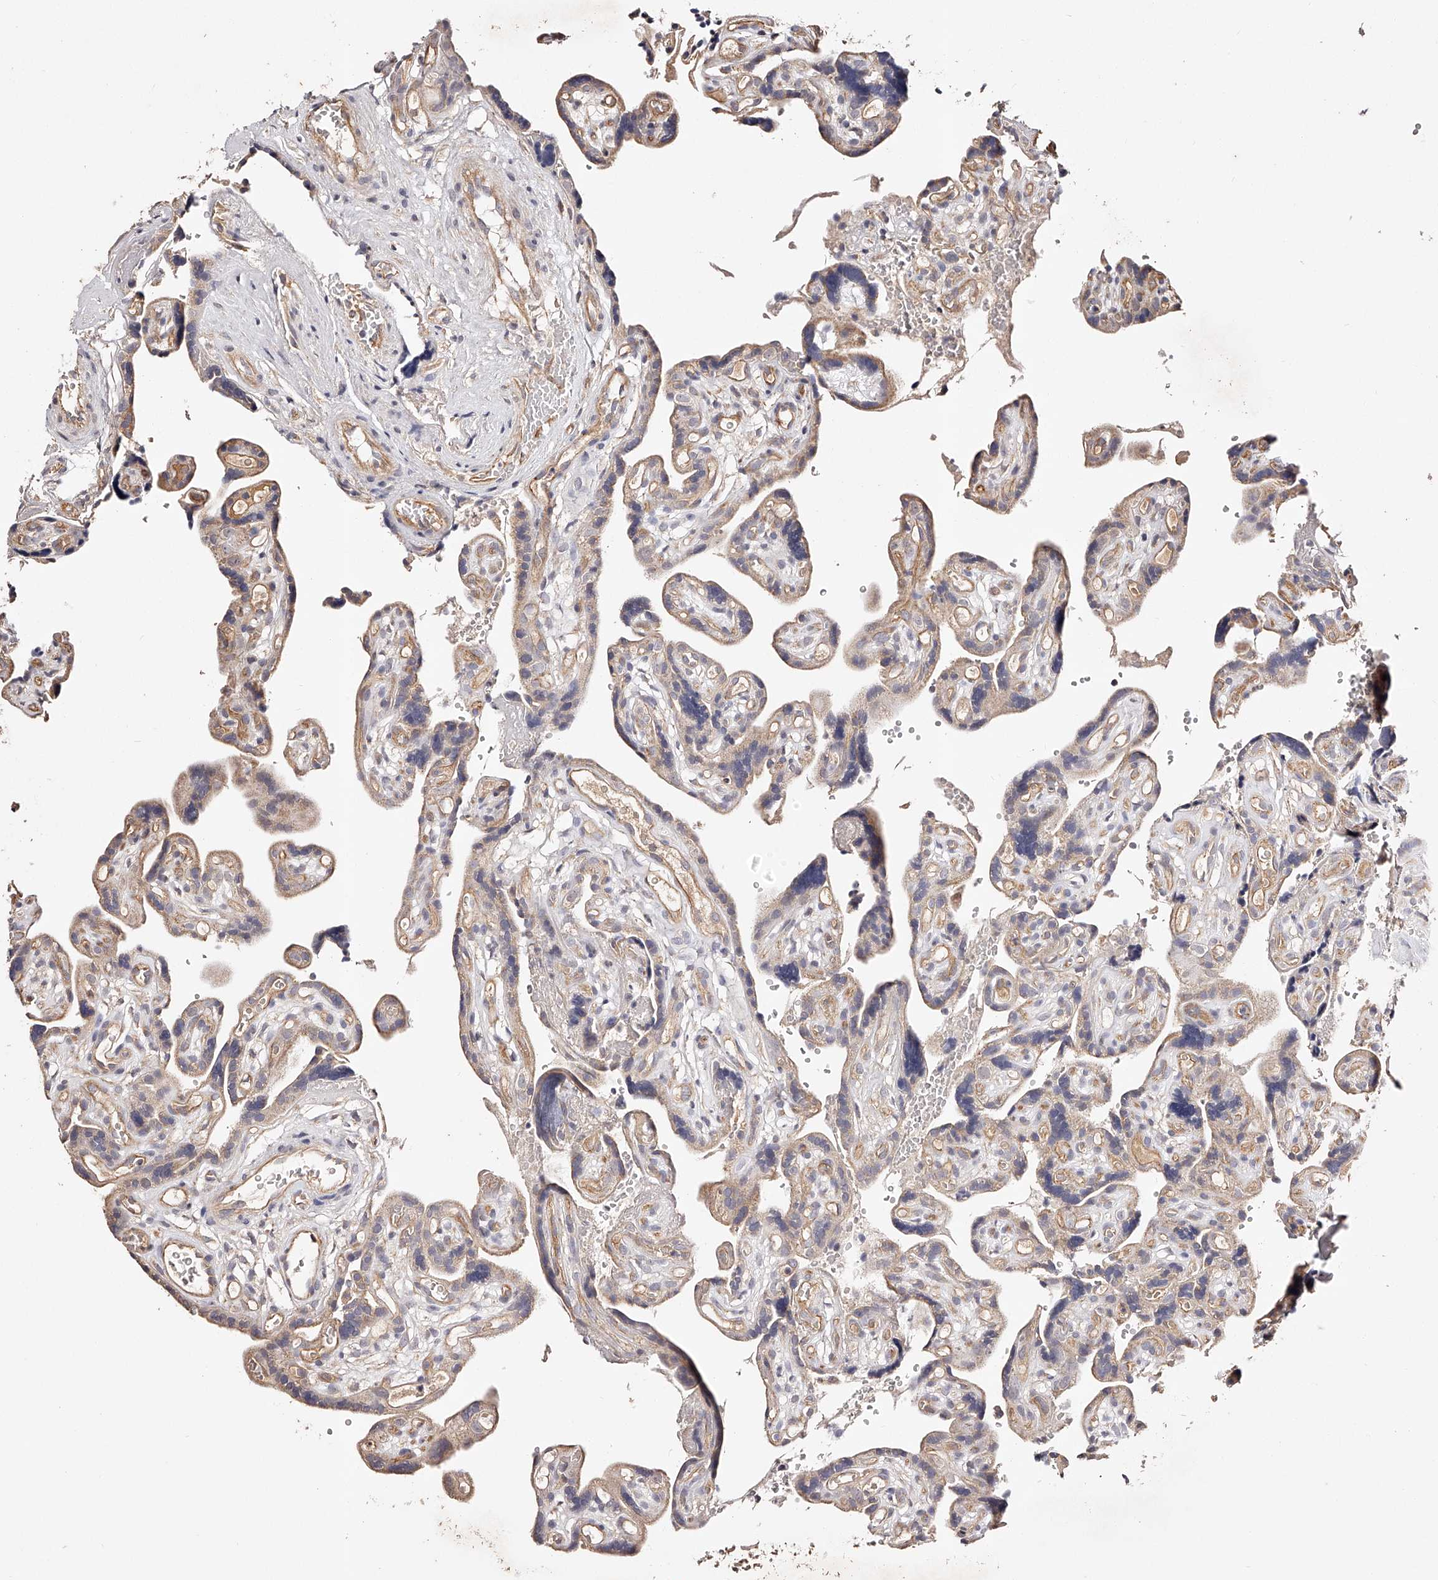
{"staining": {"intensity": "weak", "quantity": ">75%", "location": "cytoplasmic/membranous"}, "tissue": "placenta", "cell_type": "Decidual cells", "image_type": "normal", "snomed": [{"axis": "morphology", "description": "Normal tissue, NOS"}, {"axis": "topography", "description": "Placenta"}], "caption": "This histopathology image shows immunohistochemistry staining of unremarkable human placenta, with low weak cytoplasmic/membranous positivity in approximately >75% of decidual cells.", "gene": "USP21", "patient": {"sex": "female", "age": 30}}